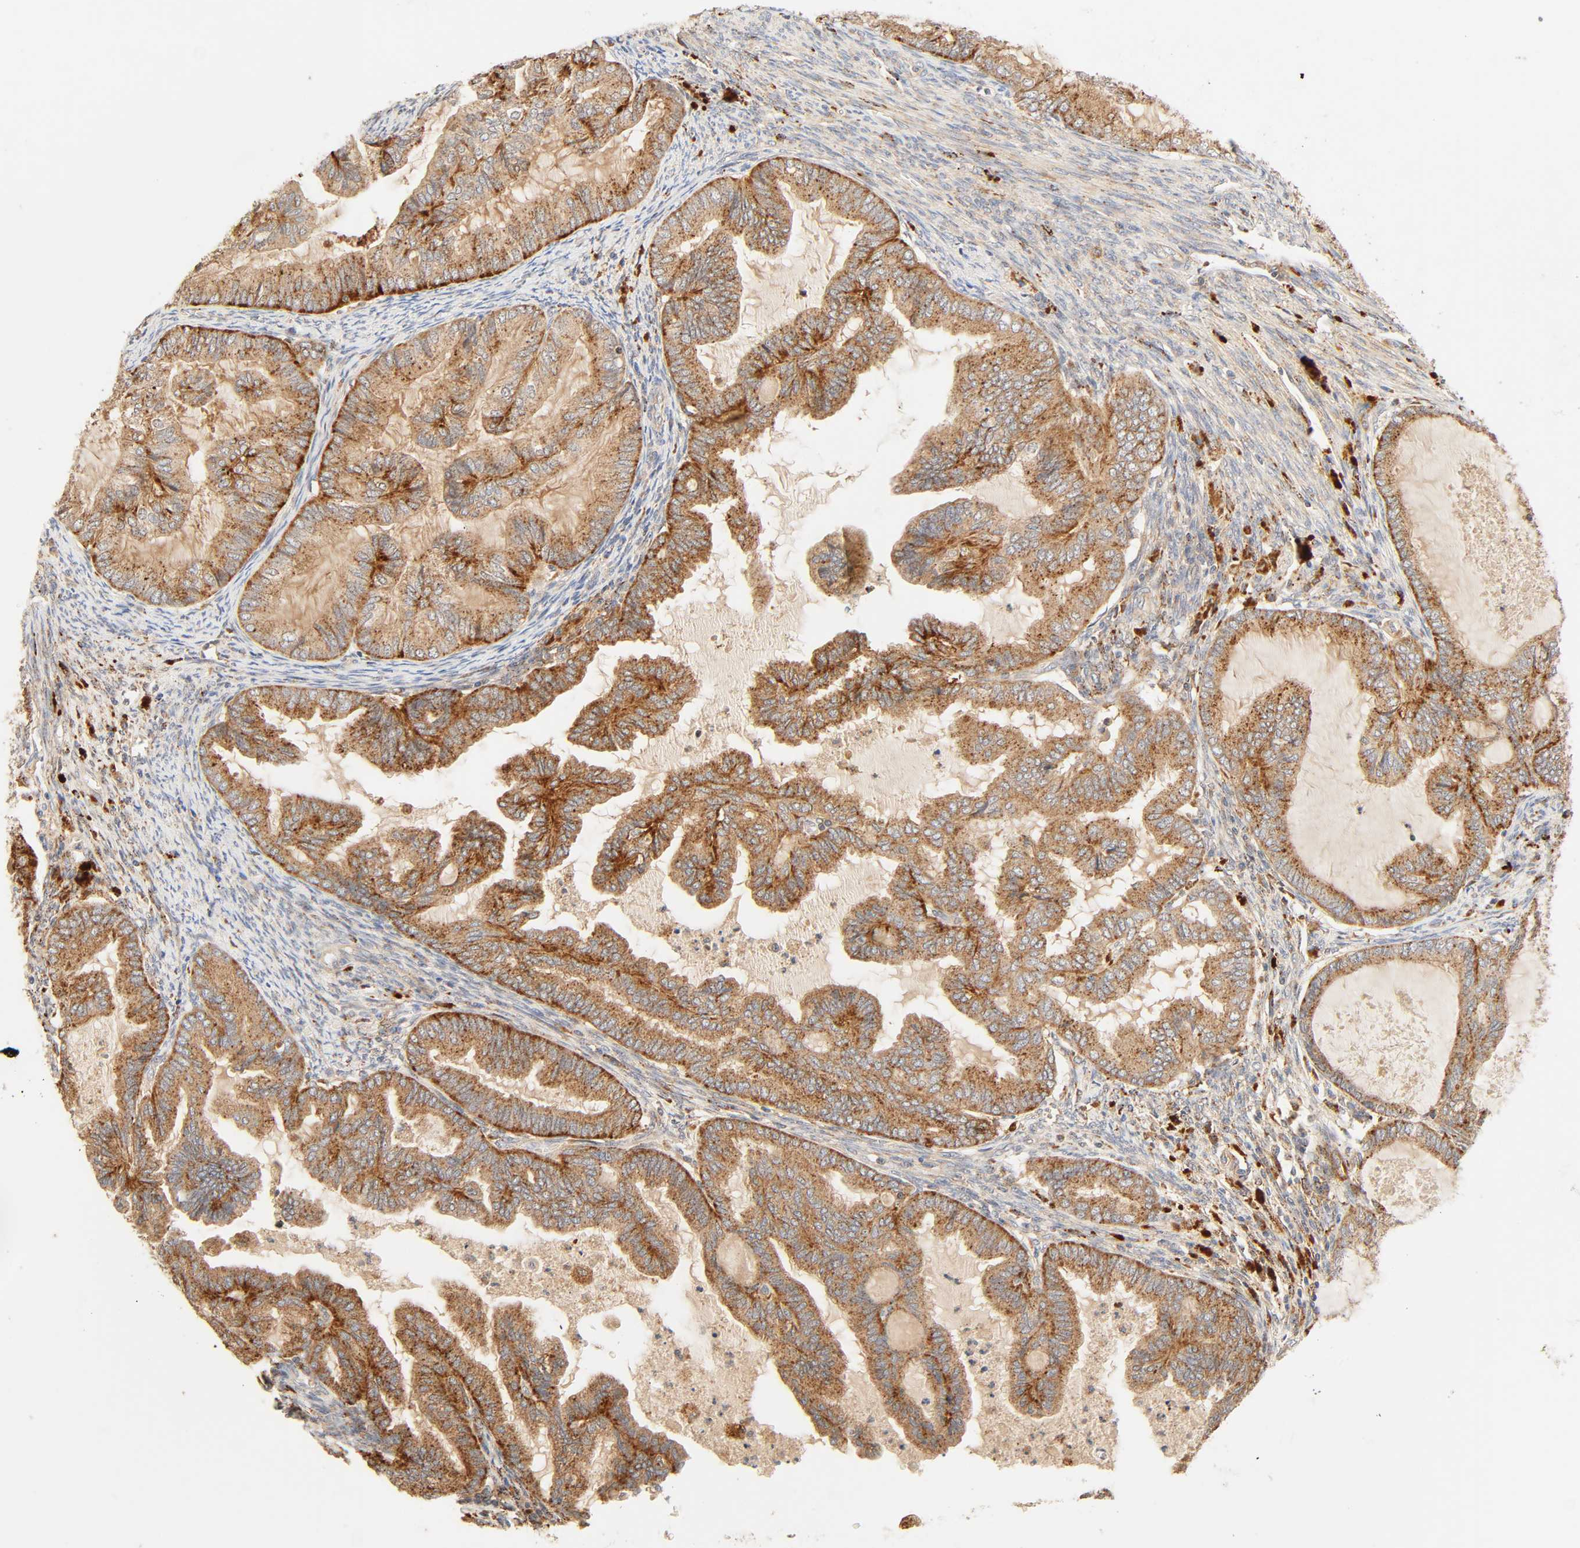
{"staining": {"intensity": "strong", "quantity": ">75%", "location": "cytoplasmic/membranous"}, "tissue": "cervical cancer", "cell_type": "Tumor cells", "image_type": "cancer", "snomed": [{"axis": "morphology", "description": "Normal tissue, NOS"}, {"axis": "morphology", "description": "Adenocarcinoma, NOS"}, {"axis": "topography", "description": "Cervix"}, {"axis": "topography", "description": "Endometrium"}], "caption": "An image of human adenocarcinoma (cervical) stained for a protein reveals strong cytoplasmic/membranous brown staining in tumor cells.", "gene": "MAPK6", "patient": {"sex": "female", "age": 86}}